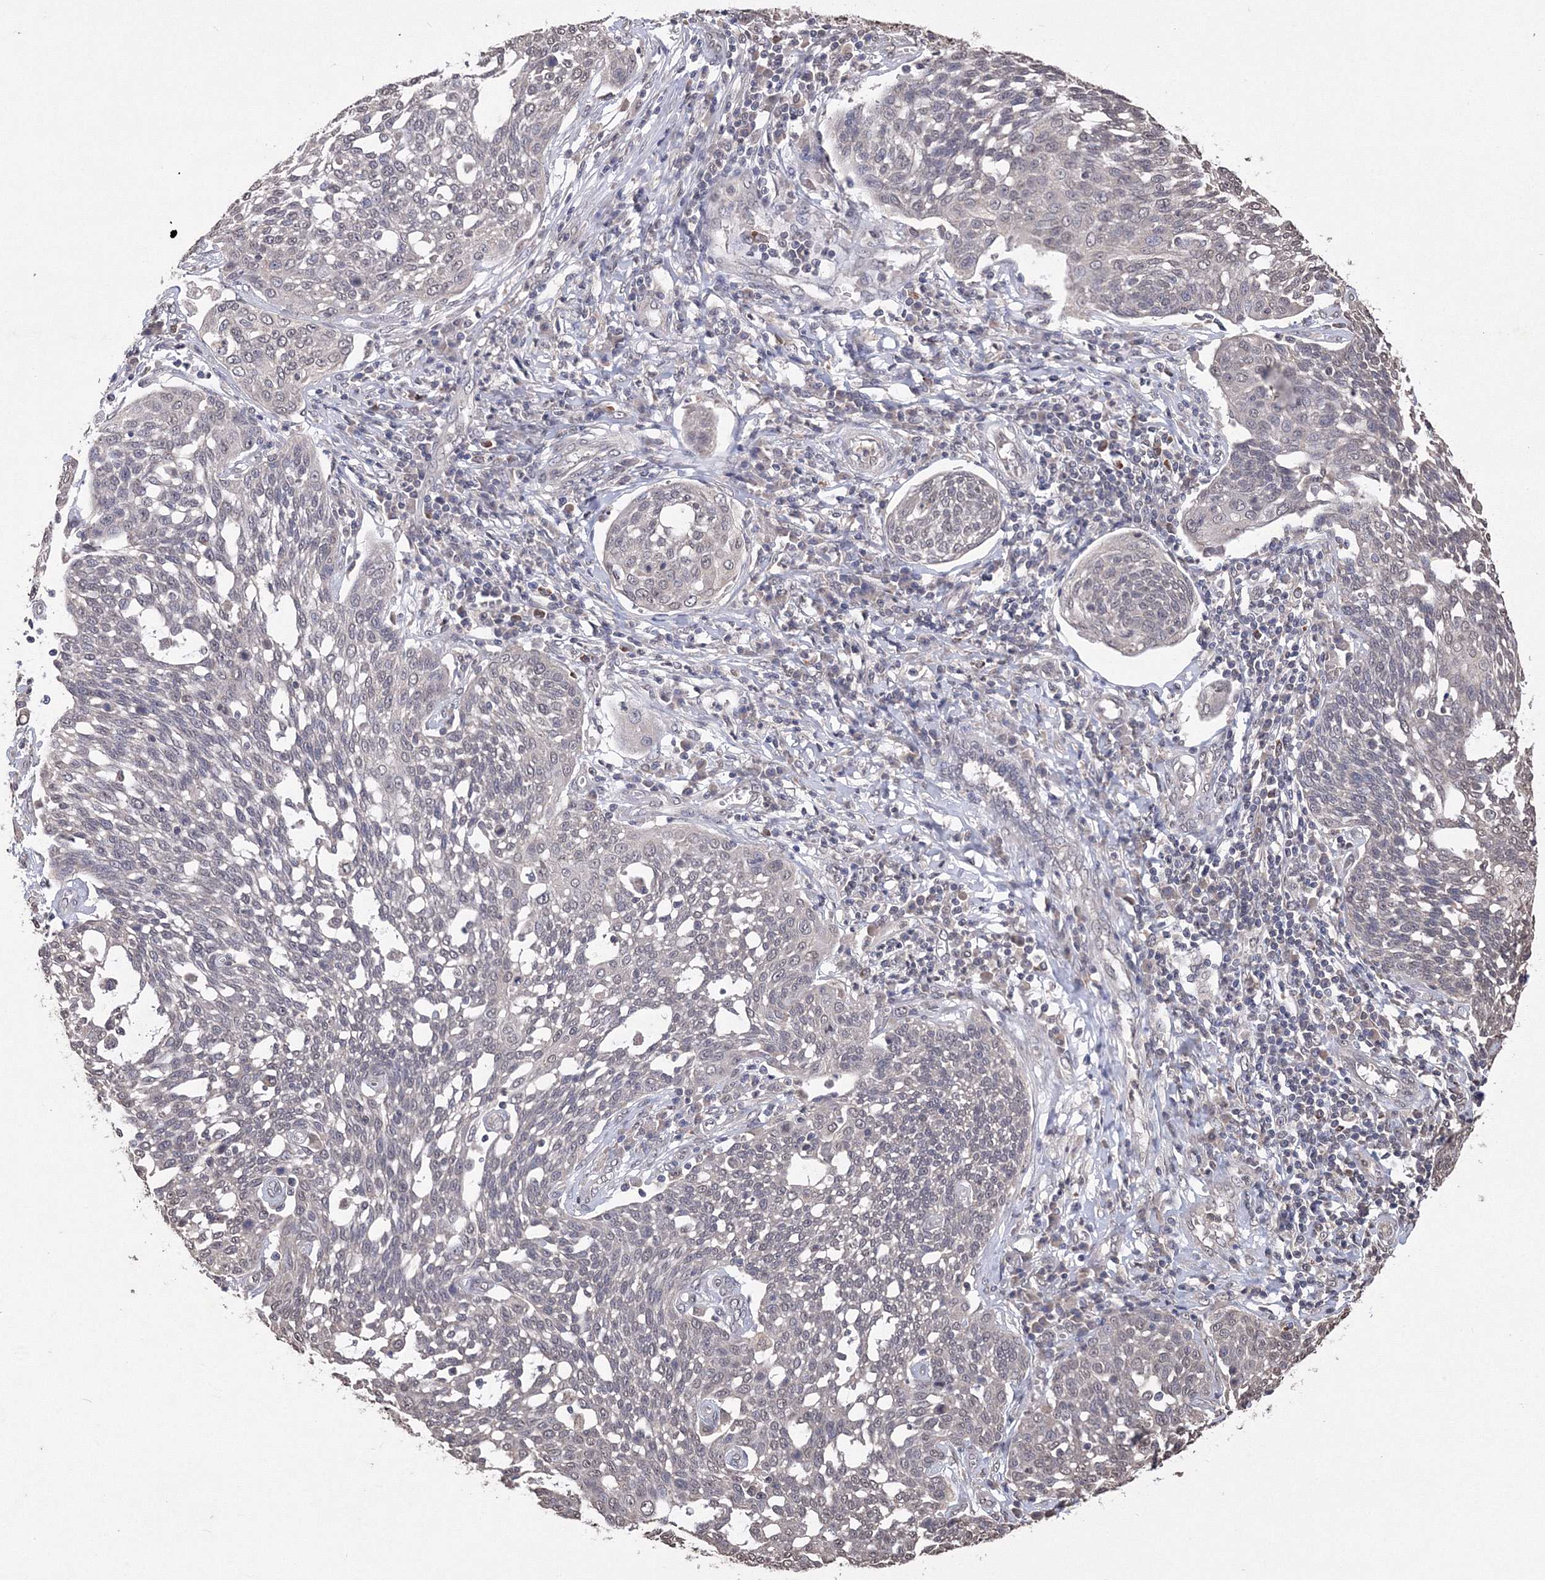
{"staining": {"intensity": "weak", "quantity": "25%-75%", "location": "nuclear"}, "tissue": "cervical cancer", "cell_type": "Tumor cells", "image_type": "cancer", "snomed": [{"axis": "morphology", "description": "Squamous cell carcinoma, NOS"}, {"axis": "topography", "description": "Cervix"}], "caption": "Cervical squamous cell carcinoma tissue exhibits weak nuclear expression in about 25%-75% of tumor cells", "gene": "GPN1", "patient": {"sex": "female", "age": 34}}